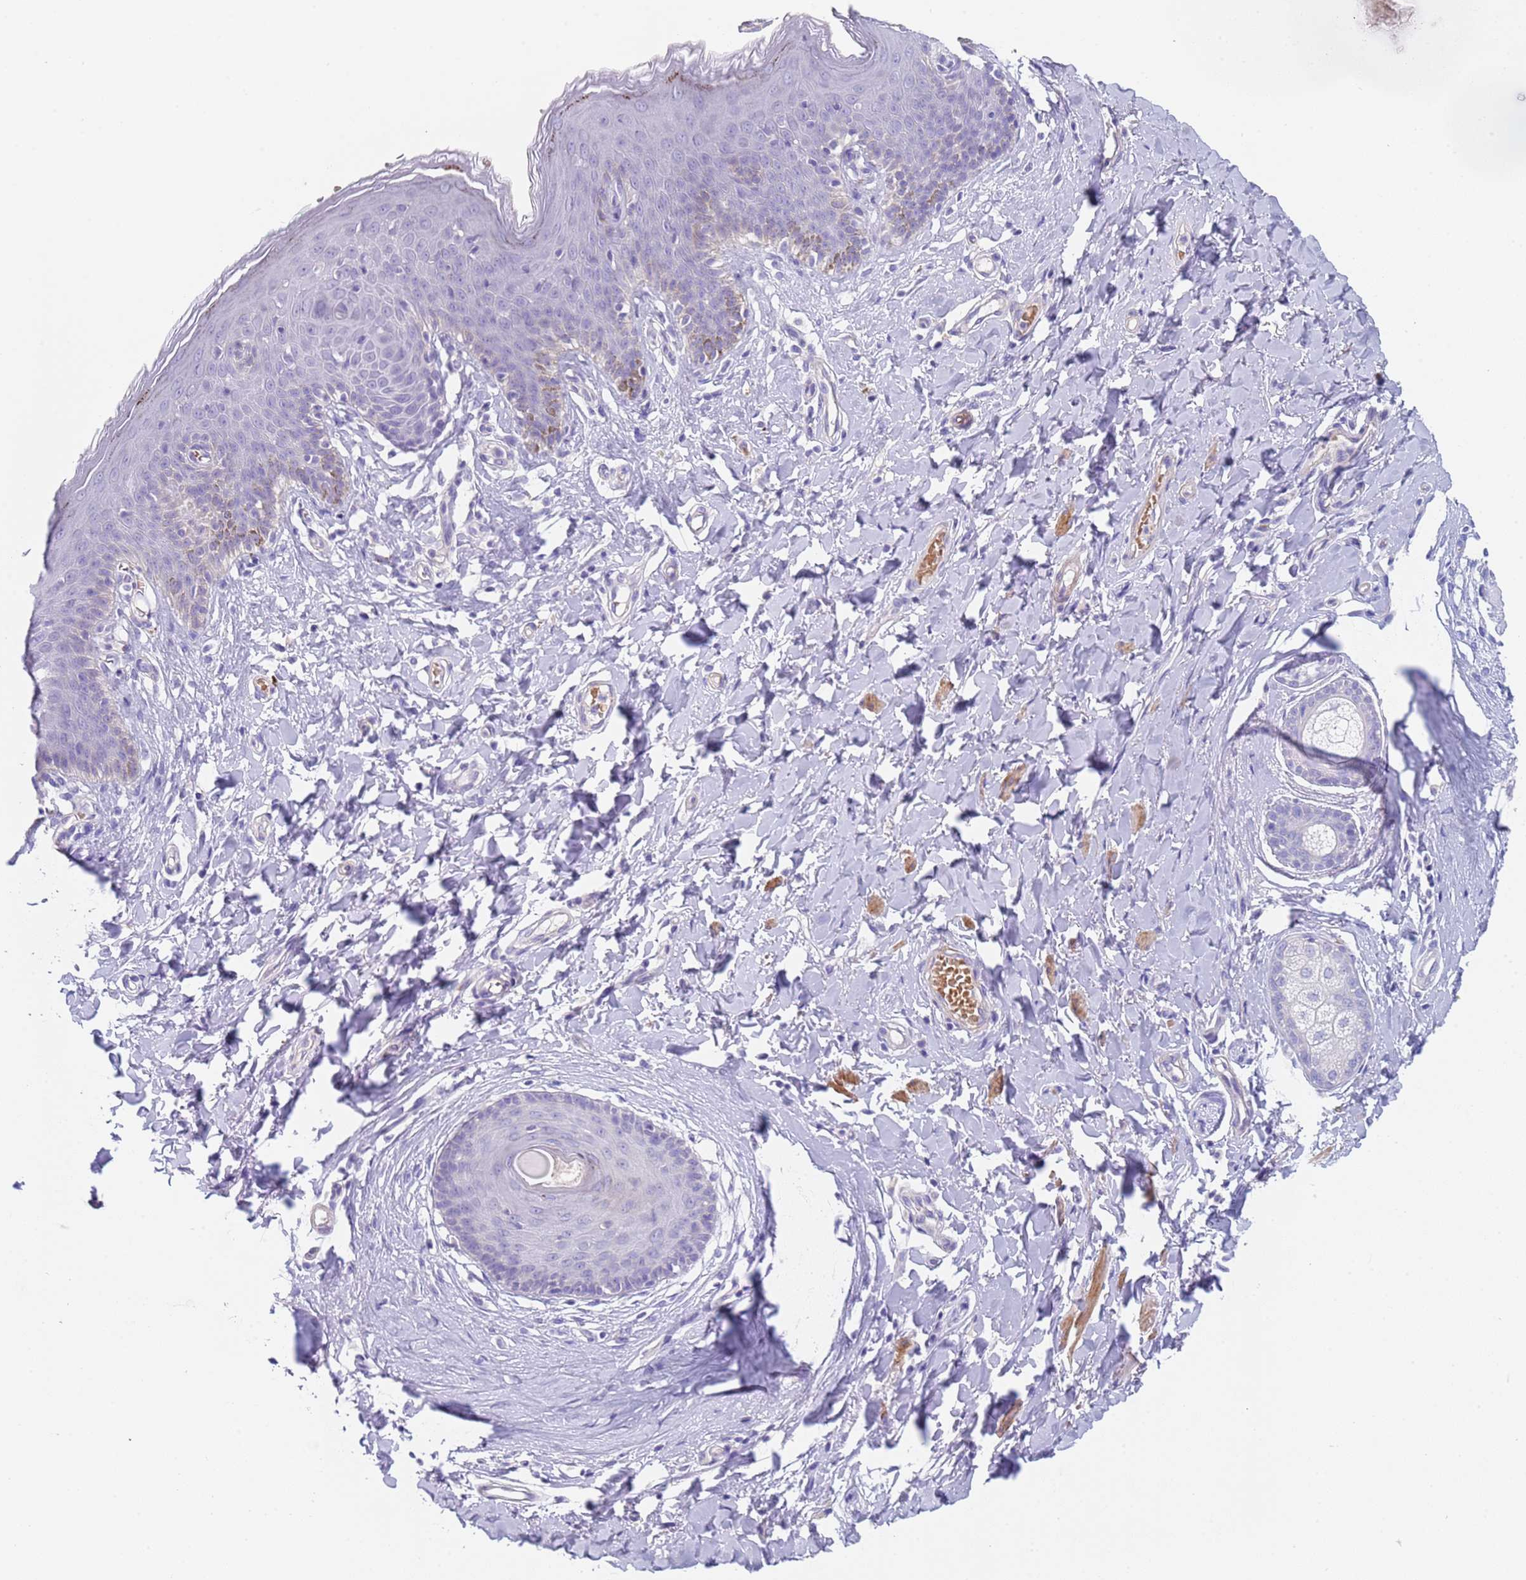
{"staining": {"intensity": "moderate", "quantity": "<25%", "location": "cytoplasmic/membranous"}, "tissue": "skin", "cell_type": "Epidermal cells", "image_type": "normal", "snomed": [{"axis": "morphology", "description": "Normal tissue, NOS"}, {"axis": "topography", "description": "Vulva"}], "caption": "A photomicrograph of human skin stained for a protein demonstrates moderate cytoplasmic/membranous brown staining in epidermal cells.", "gene": "KBTBD3", "patient": {"sex": "female", "age": 66}}